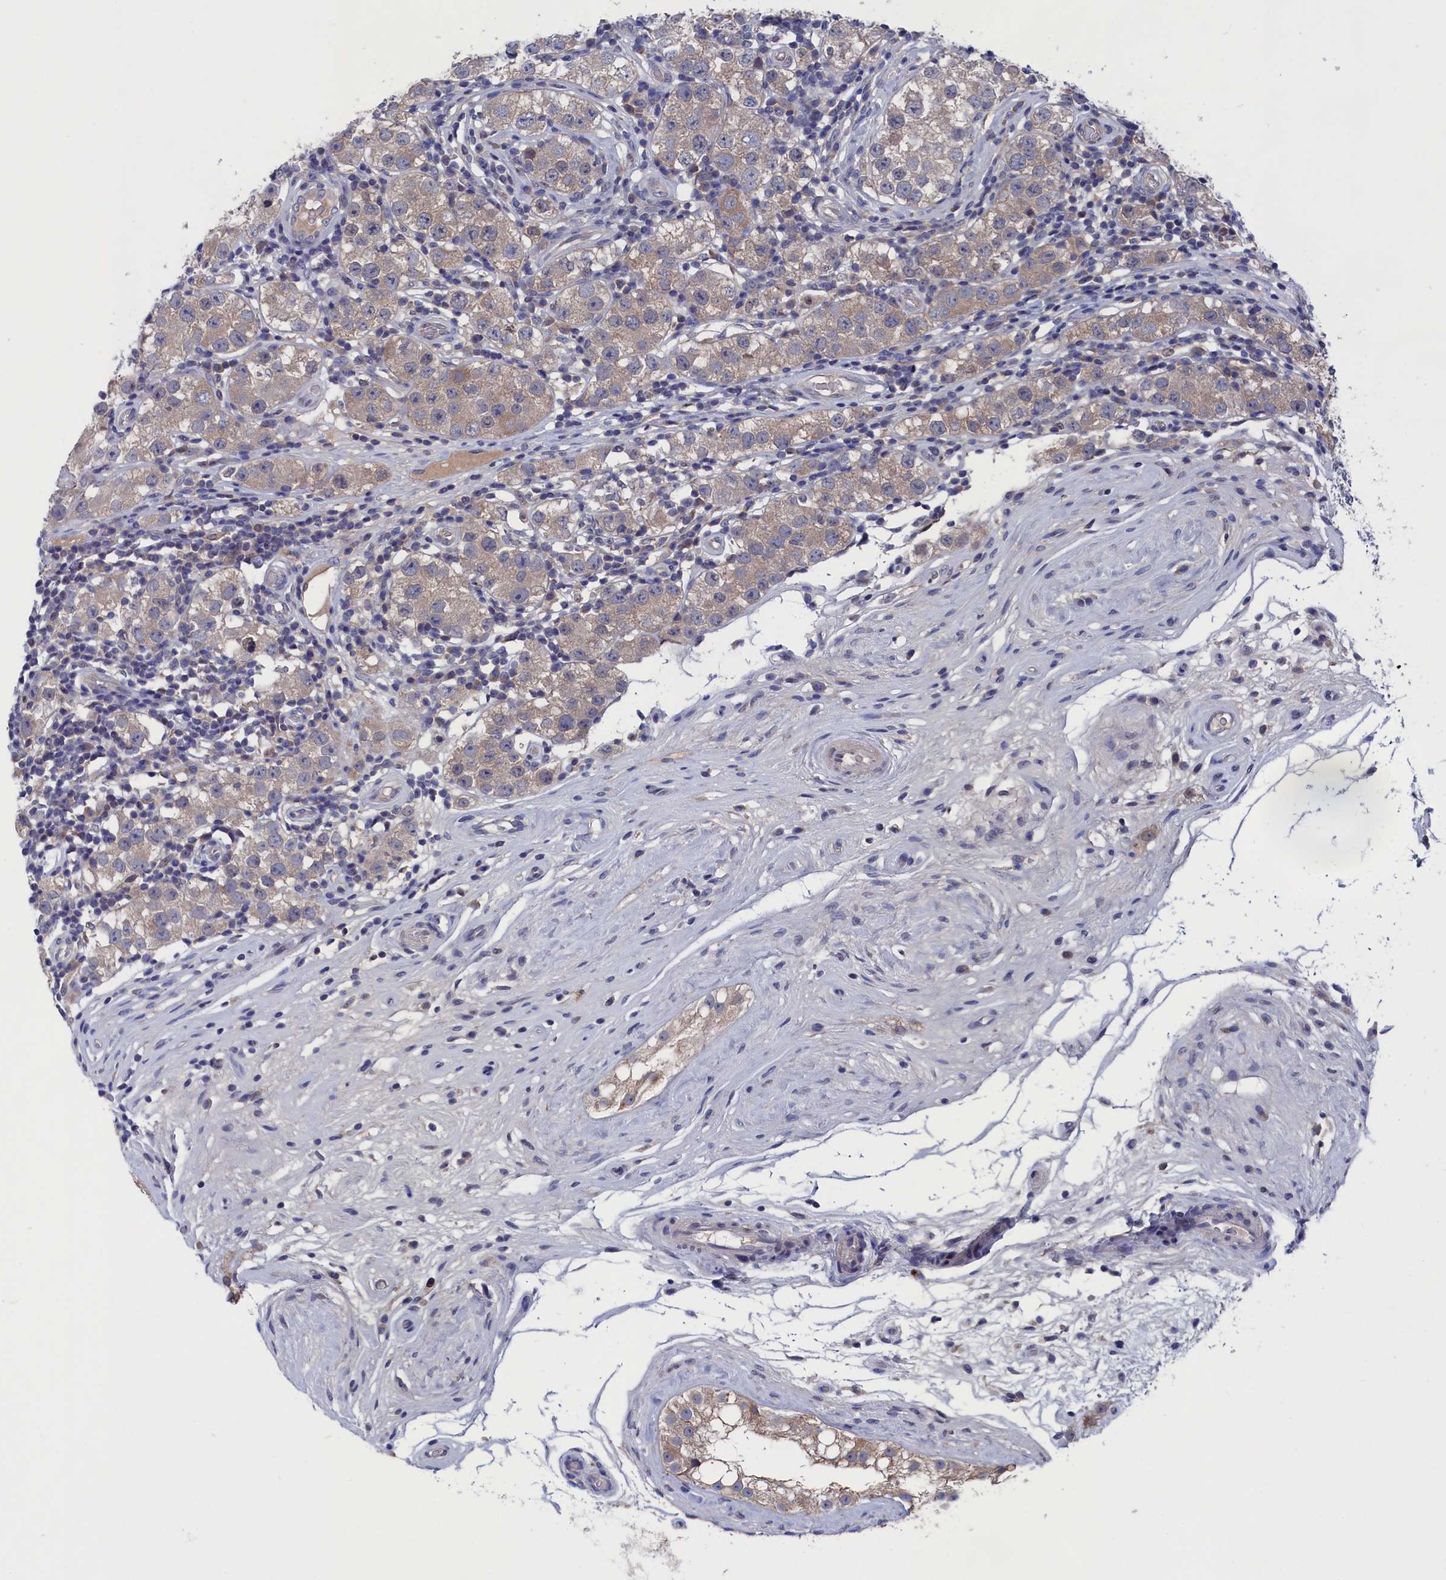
{"staining": {"intensity": "weak", "quantity": ">75%", "location": "cytoplasmic/membranous"}, "tissue": "testis cancer", "cell_type": "Tumor cells", "image_type": "cancer", "snomed": [{"axis": "morphology", "description": "Seminoma, NOS"}, {"axis": "topography", "description": "Testis"}], "caption": "High-power microscopy captured an immunohistochemistry (IHC) image of testis seminoma, revealing weak cytoplasmic/membranous expression in approximately >75% of tumor cells. The protein of interest is stained brown, and the nuclei are stained in blue (DAB IHC with brightfield microscopy, high magnification).", "gene": "SPATA13", "patient": {"sex": "male", "age": 34}}